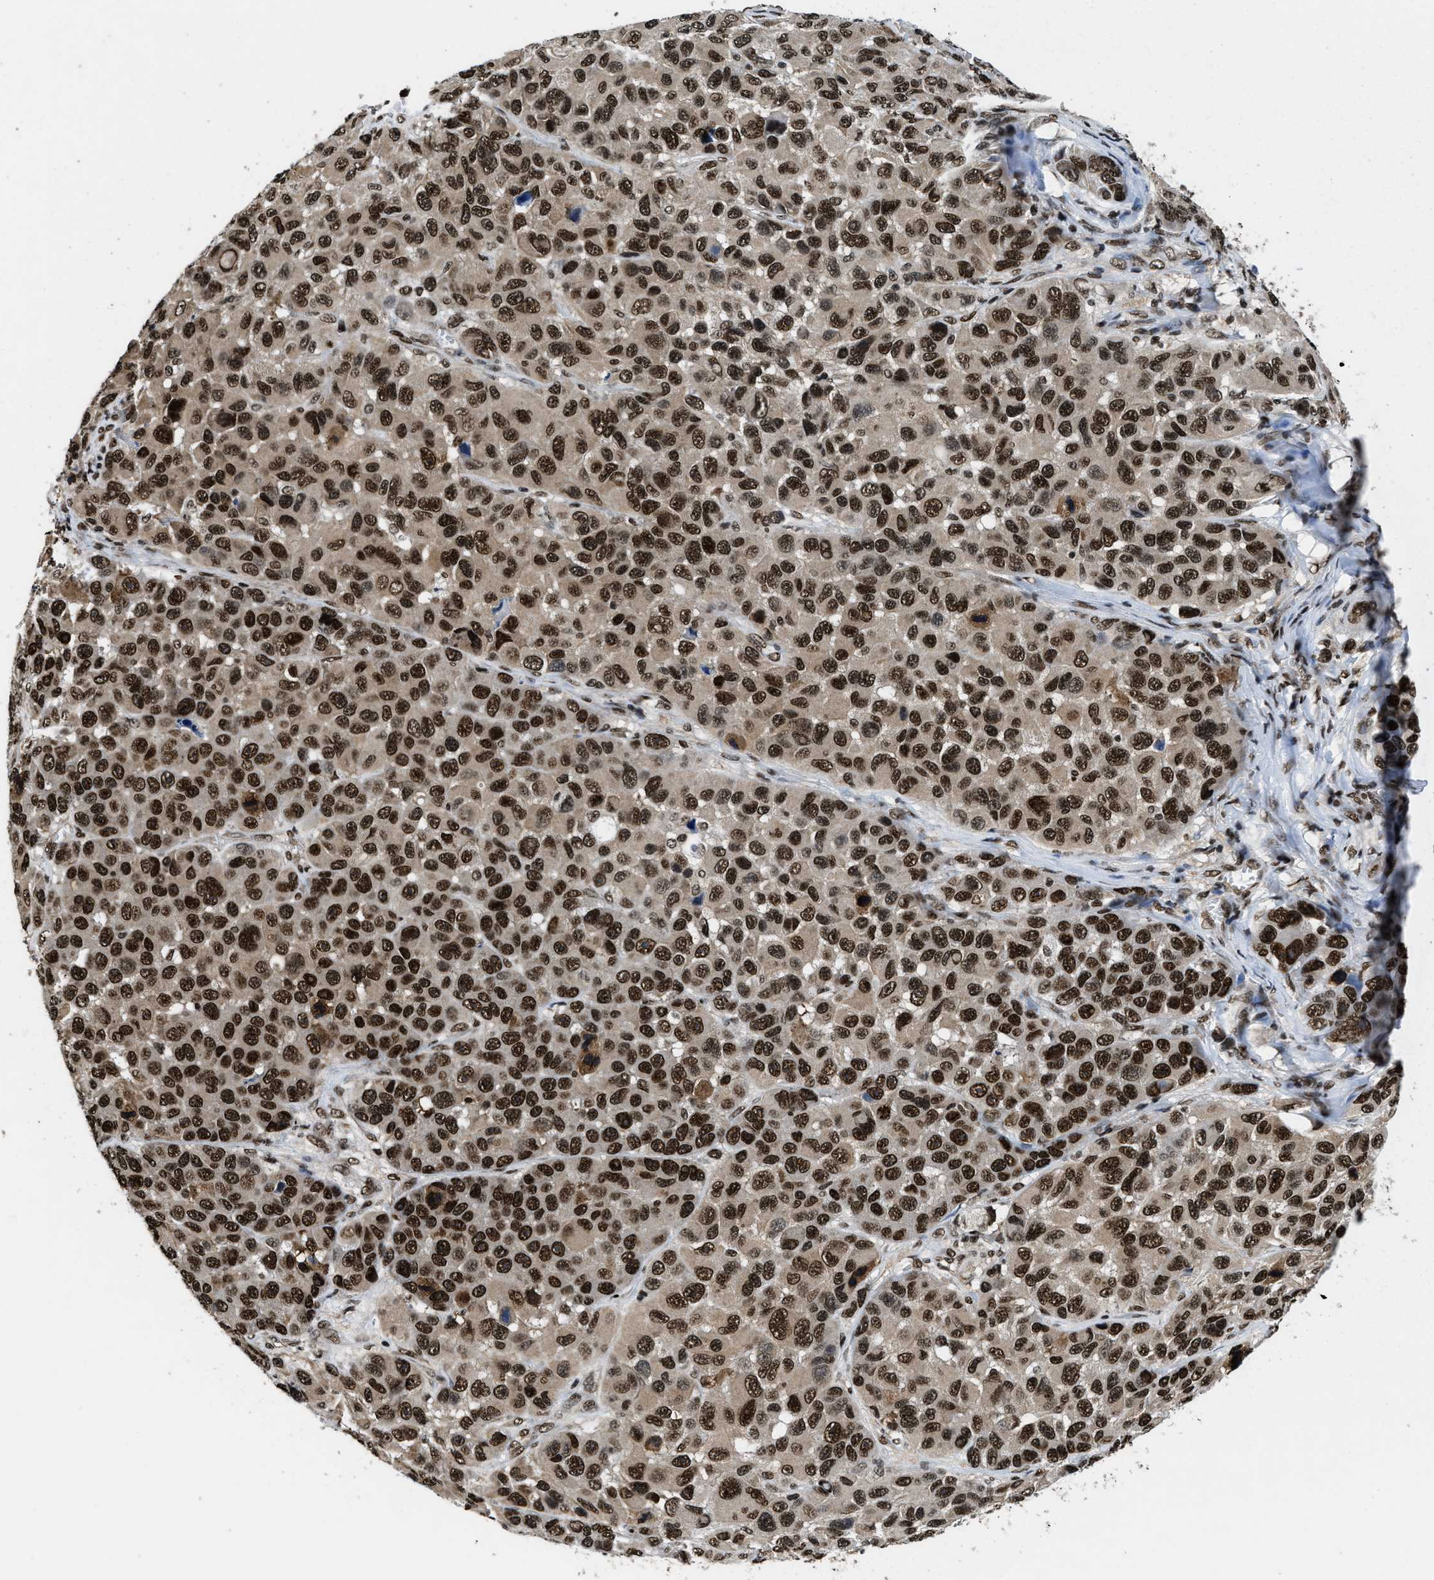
{"staining": {"intensity": "strong", "quantity": ">75%", "location": "nuclear"}, "tissue": "melanoma", "cell_type": "Tumor cells", "image_type": "cancer", "snomed": [{"axis": "morphology", "description": "Malignant melanoma, NOS"}, {"axis": "topography", "description": "Skin"}], "caption": "Strong nuclear staining is present in approximately >75% of tumor cells in malignant melanoma.", "gene": "SAFB", "patient": {"sex": "male", "age": 53}}